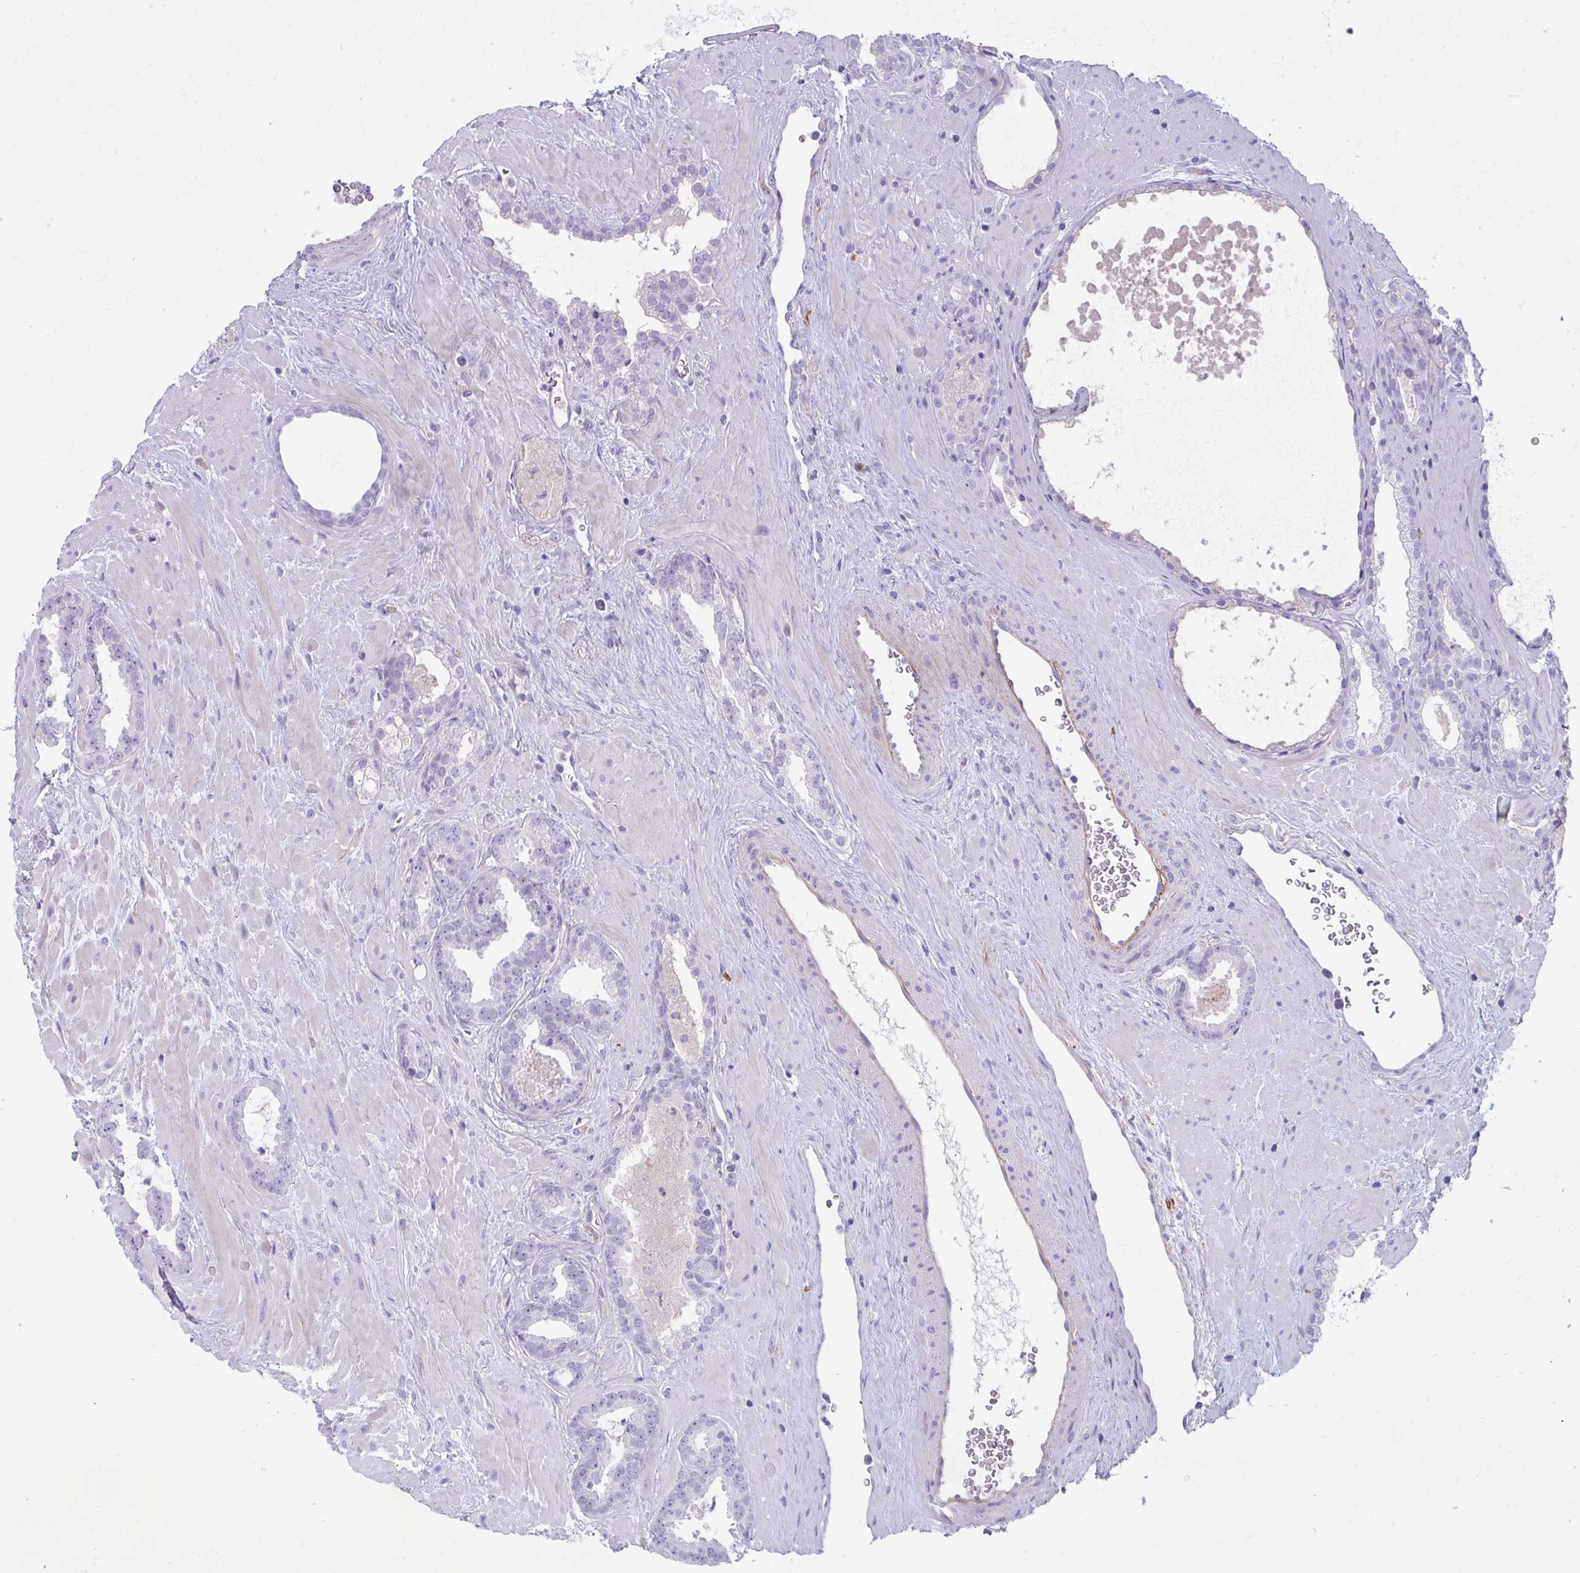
{"staining": {"intensity": "negative", "quantity": "none", "location": "none"}, "tissue": "prostate cancer", "cell_type": "Tumor cells", "image_type": "cancer", "snomed": [{"axis": "morphology", "description": "Adenocarcinoma, Low grade"}, {"axis": "topography", "description": "Prostate"}], "caption": "This is a histopathology image of immunohistochemistry (IHC) staining of low-grade adenocarcinoma (prostate), which shows no expression in tumor cells. (Immunohistochemistry (ihc), brightfield microscopy, high magnification).", "gene": "PIGZ", "patient": {"sex": "male", "age": 62}}